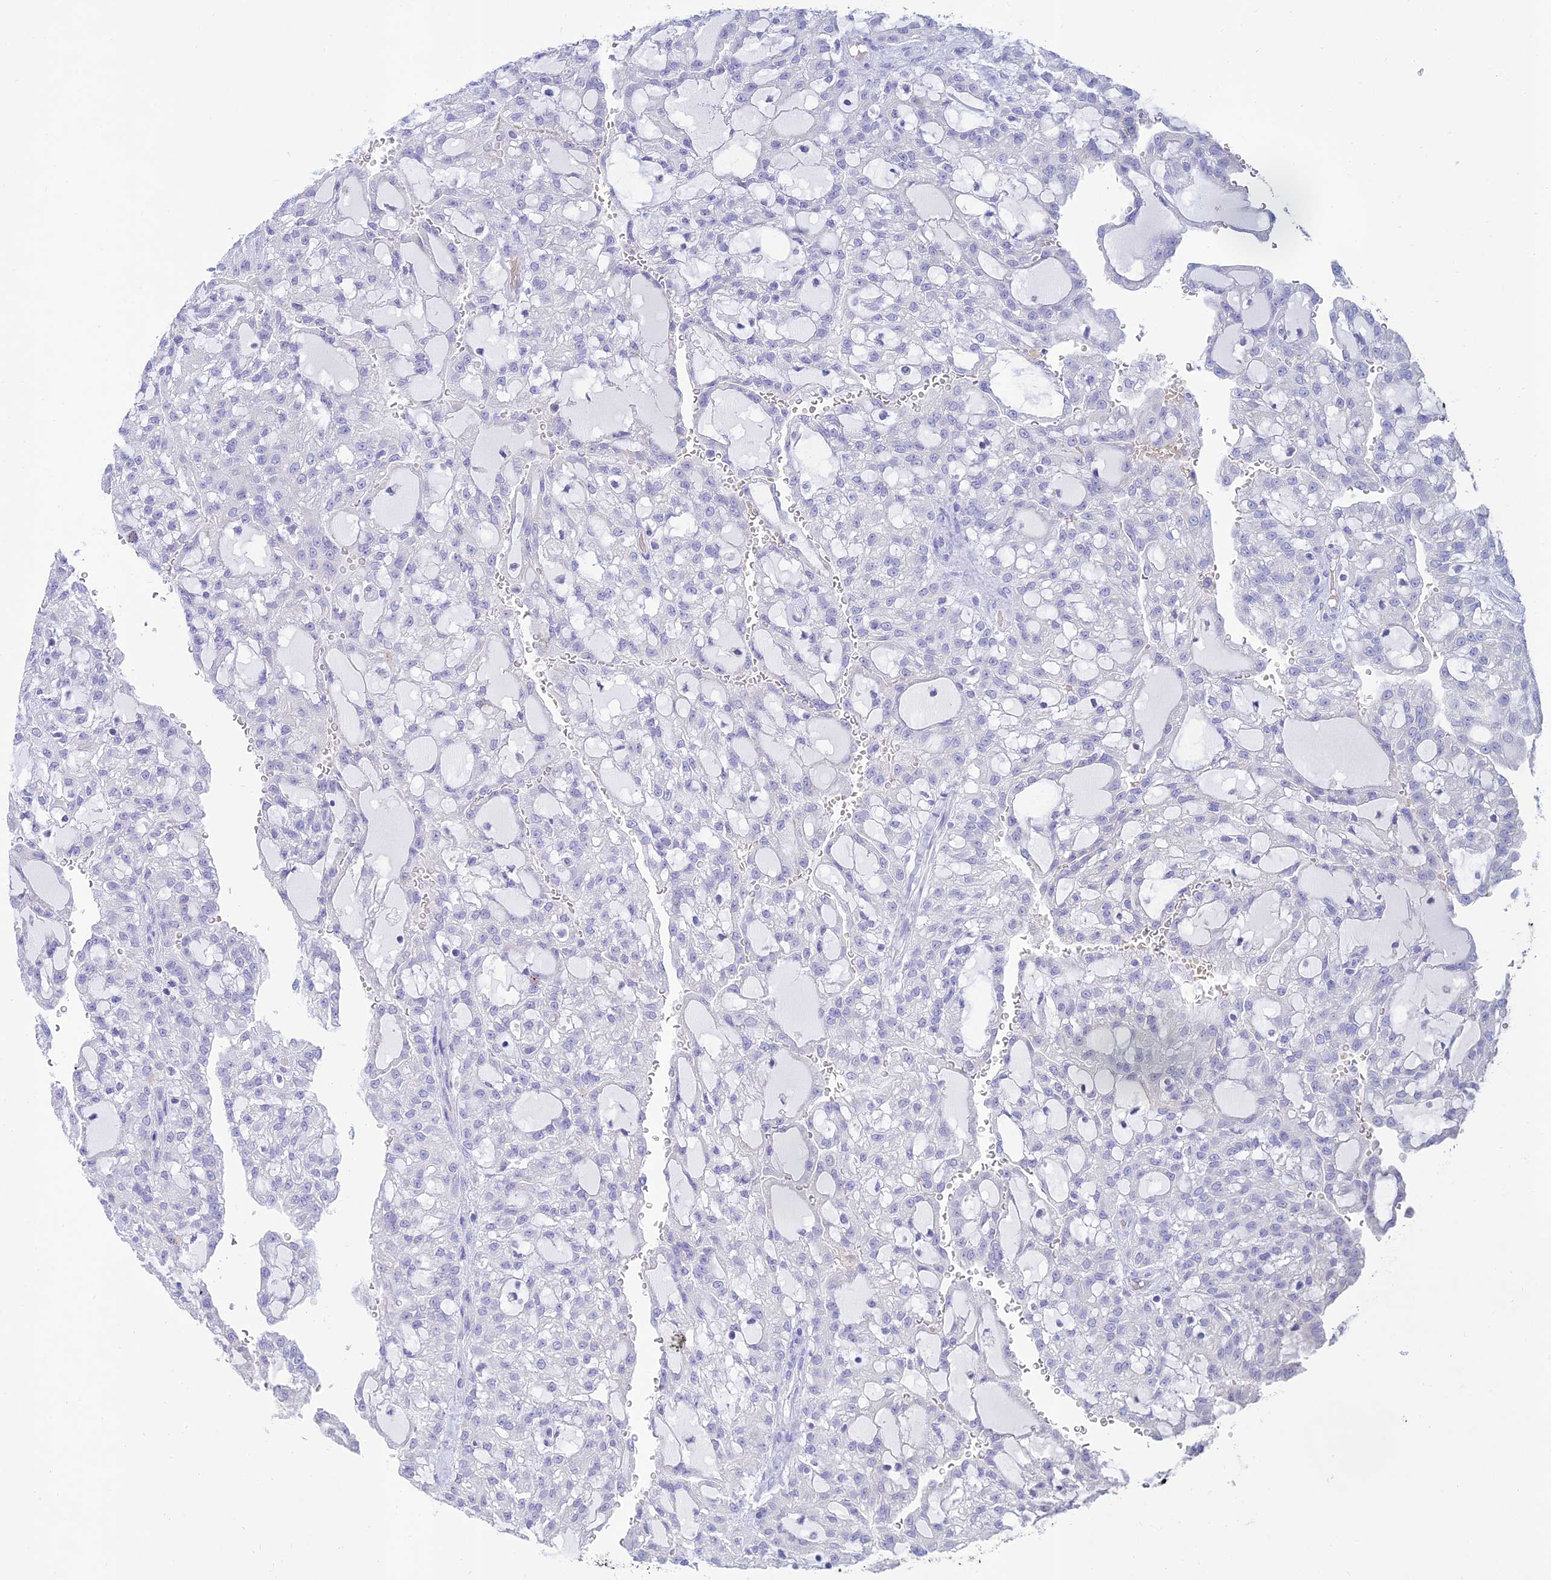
{"staining": {"intensity": "negative", "quantity": "none", "location": "none"}, "tissue": "renal cancer", "cell_type": "Tumor cells", "image_type": "cancer", "snomed": [{"axis": "morphology", "description": "Adenocarcinoma, NOS"}, {"axis": "topography", "description": "Kidney"}], "caption": "Immunohistochemistry of human renal cancer (adenocarcinoma) demonstrates no expression in tumor cells.", "gene": "MAL2", "patient": {"sex": "male", "age": 63}}